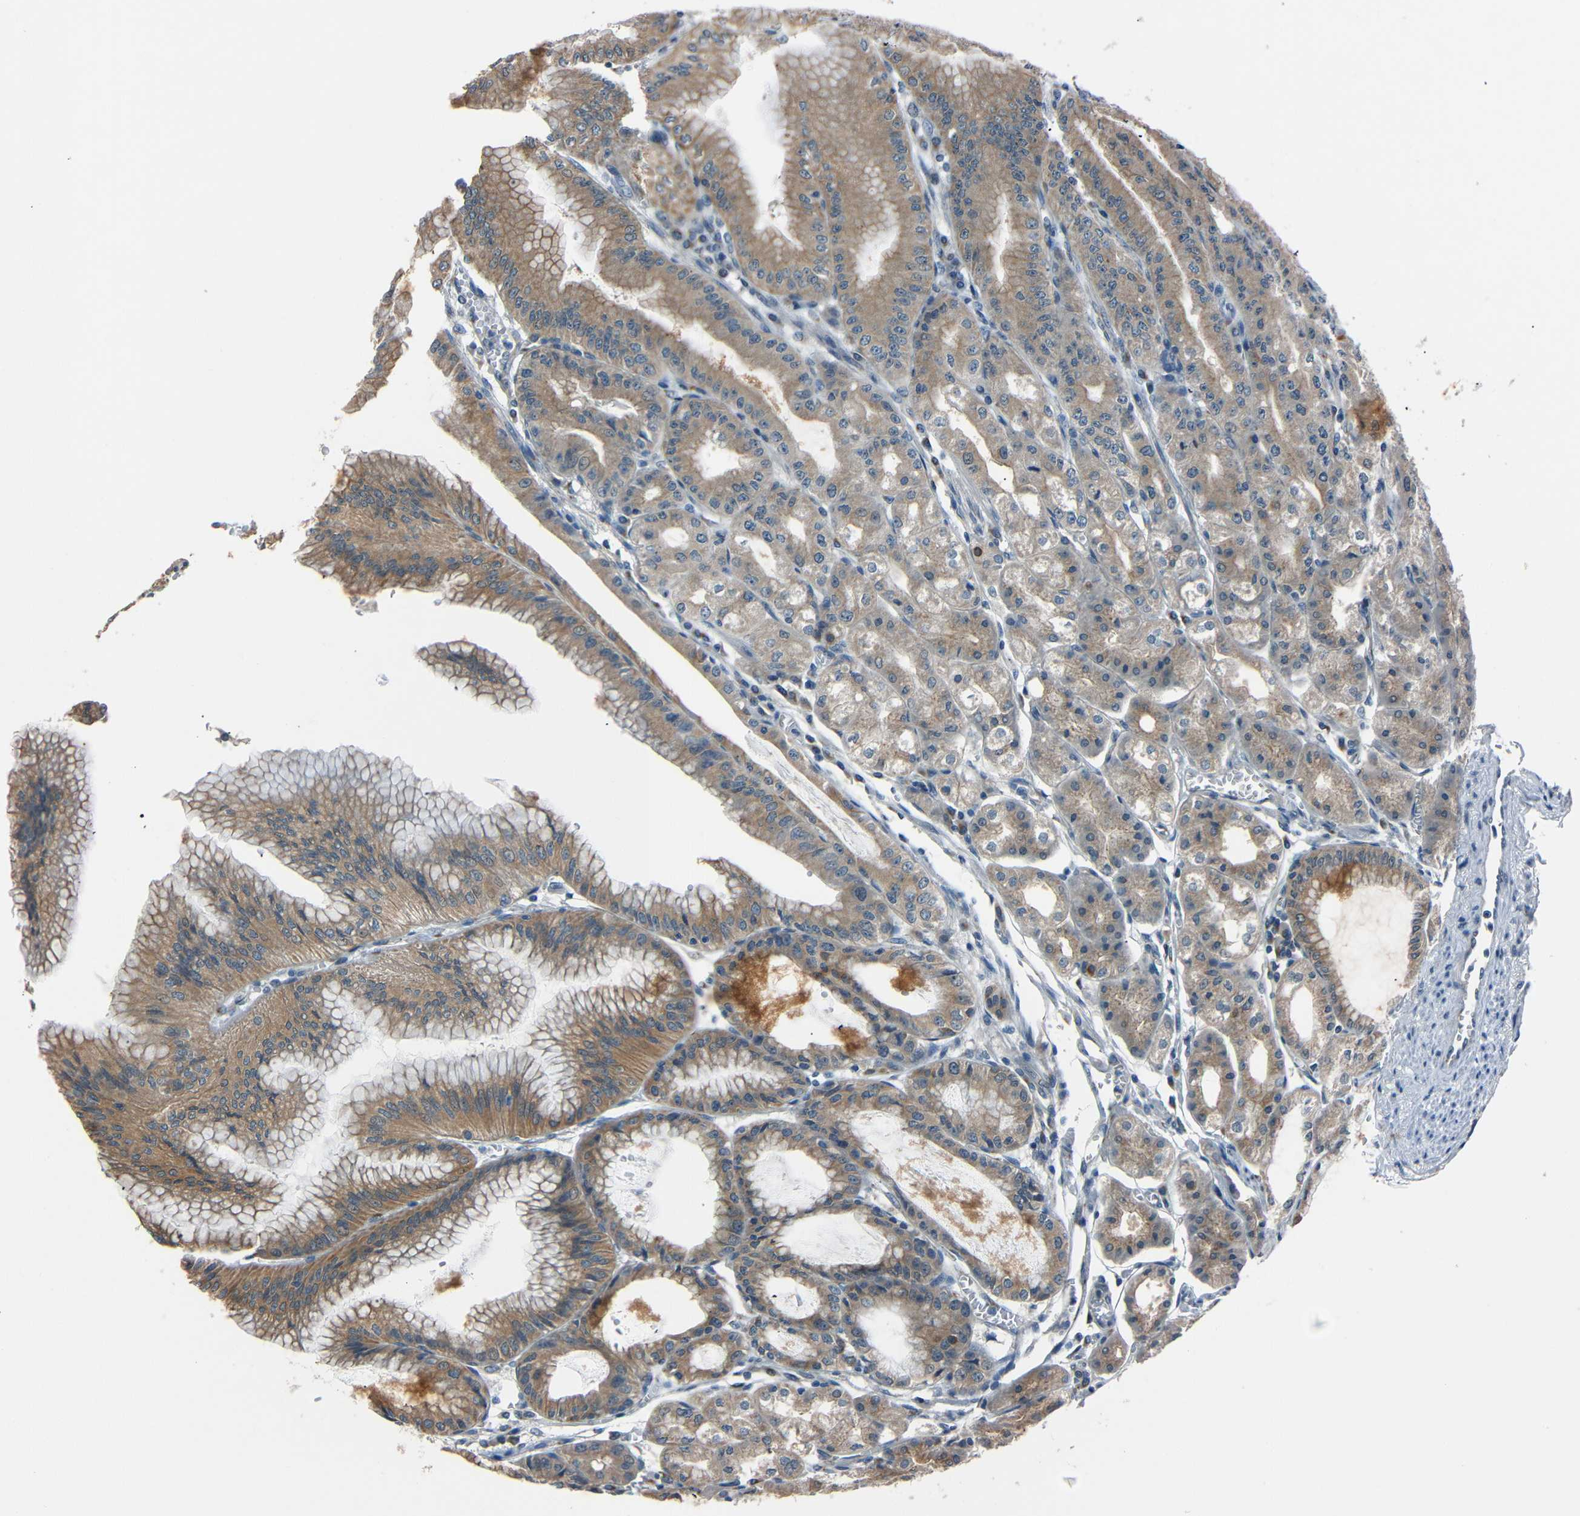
{"staining": {"intensity": "moderate", "quantity": ">75%", "location": "cytoplasmic/membranous"}, "tissue": "stomach", "cell_type": "Glandular cells", "image_type": "normal", "snomed": [{"axis": "morphology", "description": "Normal tissue, NOS"}, {"axis": "topography", "description": "Stomach, lower"}], "caption": "This is a micrograph of immunohistochemistry (IHC) staining of benign stomach, which shows moderate expression in the cytoplasmic/membranous of glandular cells.", "gene": "AKAP9", "patient": {"sex": "male", "age": 71}}